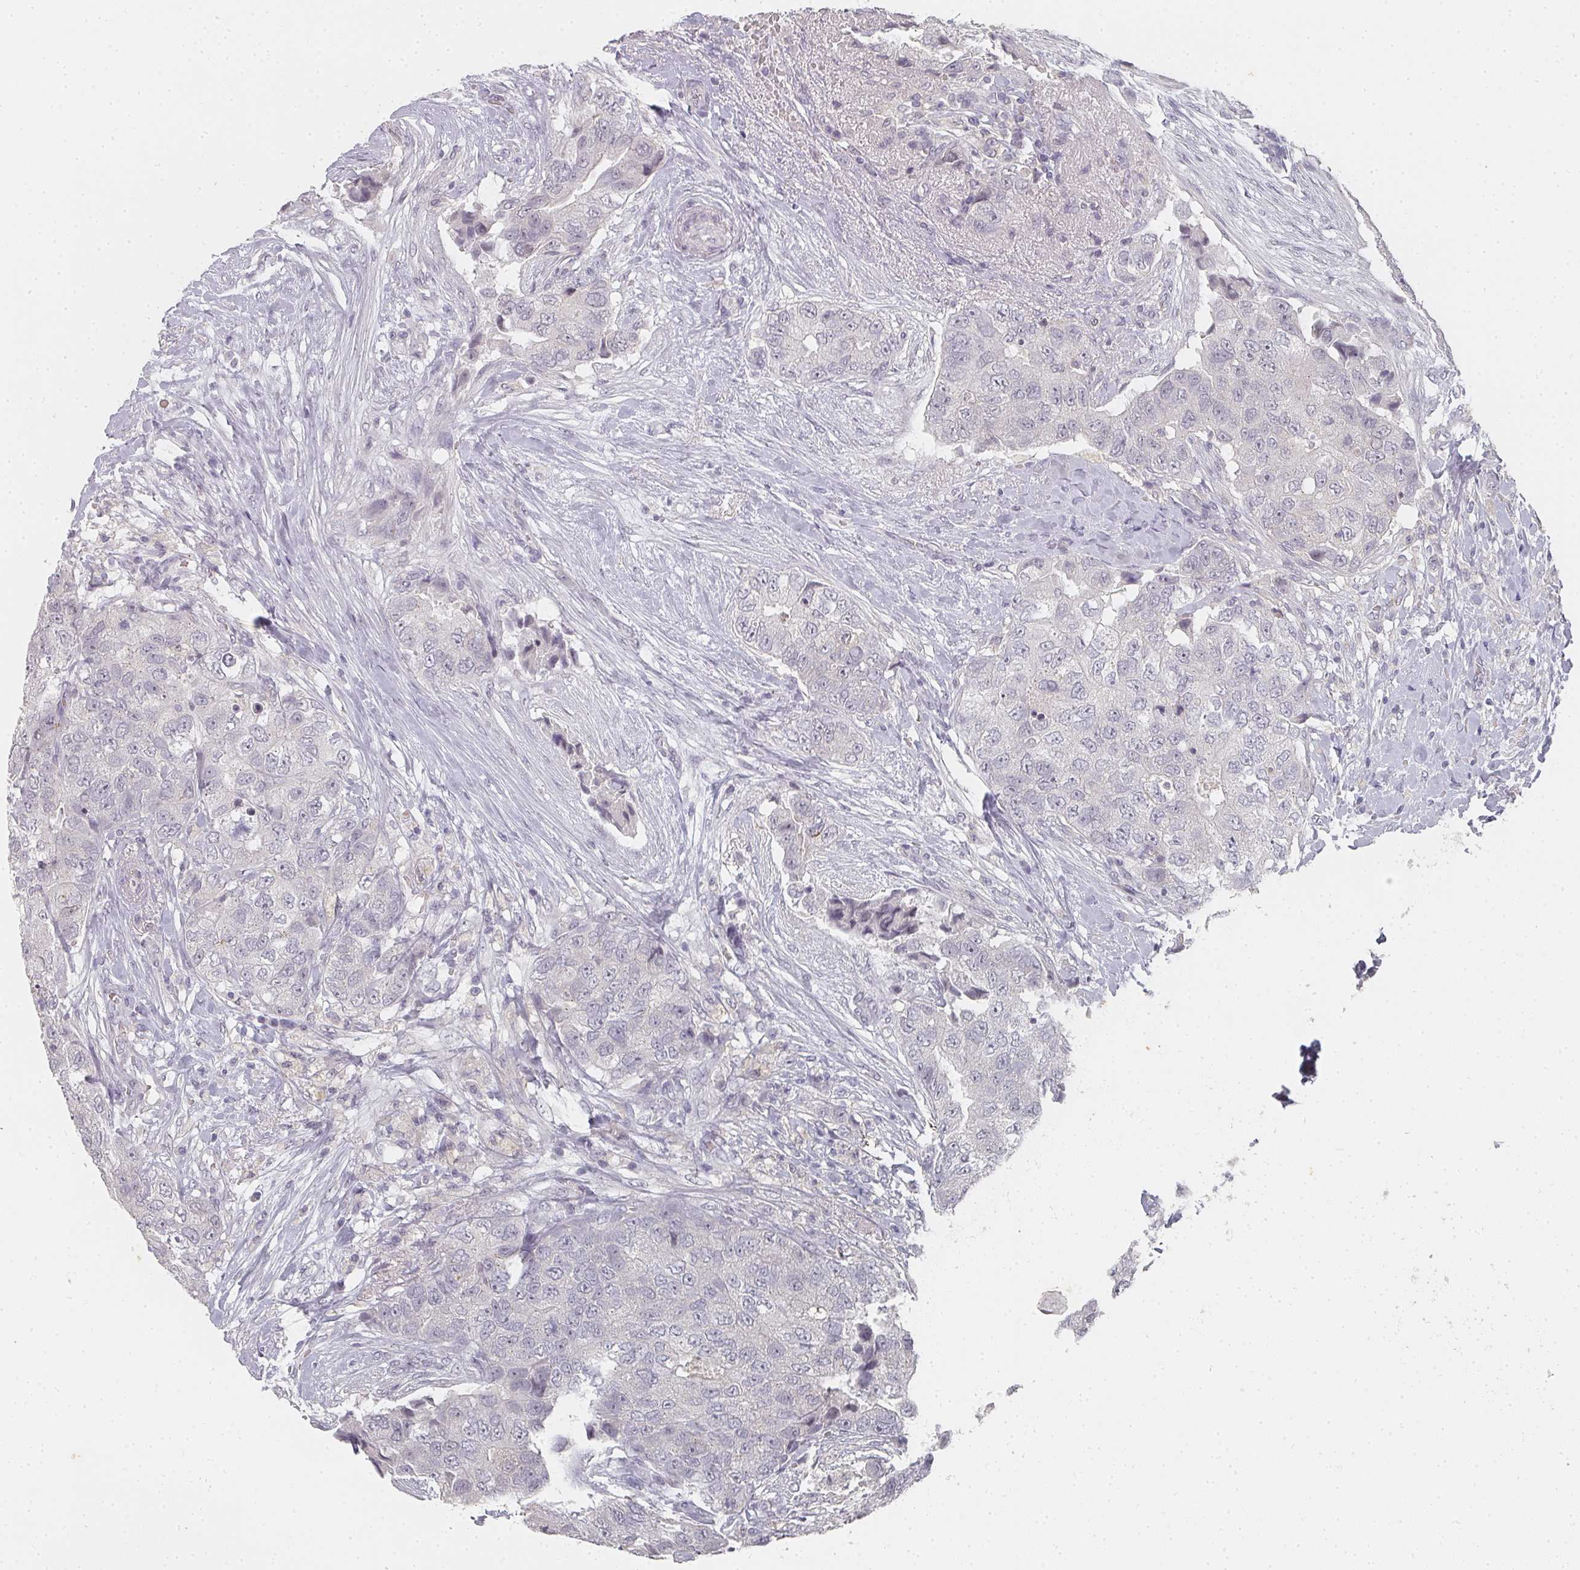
{"staining": {"intensity": "negative", "quantity": "none", "location": "none"}, "tissue": "breast cancer", "cell_type": "Tumor cells", "image_type": "cancer", "snomed": [{"axis": "morphology", "description": "Normal tissue, NOS"}, {"axis": "morphology", "description": "Duct carcinoma"}, {"axis": "topography", "description": "Breast"}], "caption": "This is an immunohistochemistry histopathology image of breast intraductal carcinoma. There is no expression in tumor cells.", "gene": "SHISA2", "patient": {"sex": "female", "age": 62}}